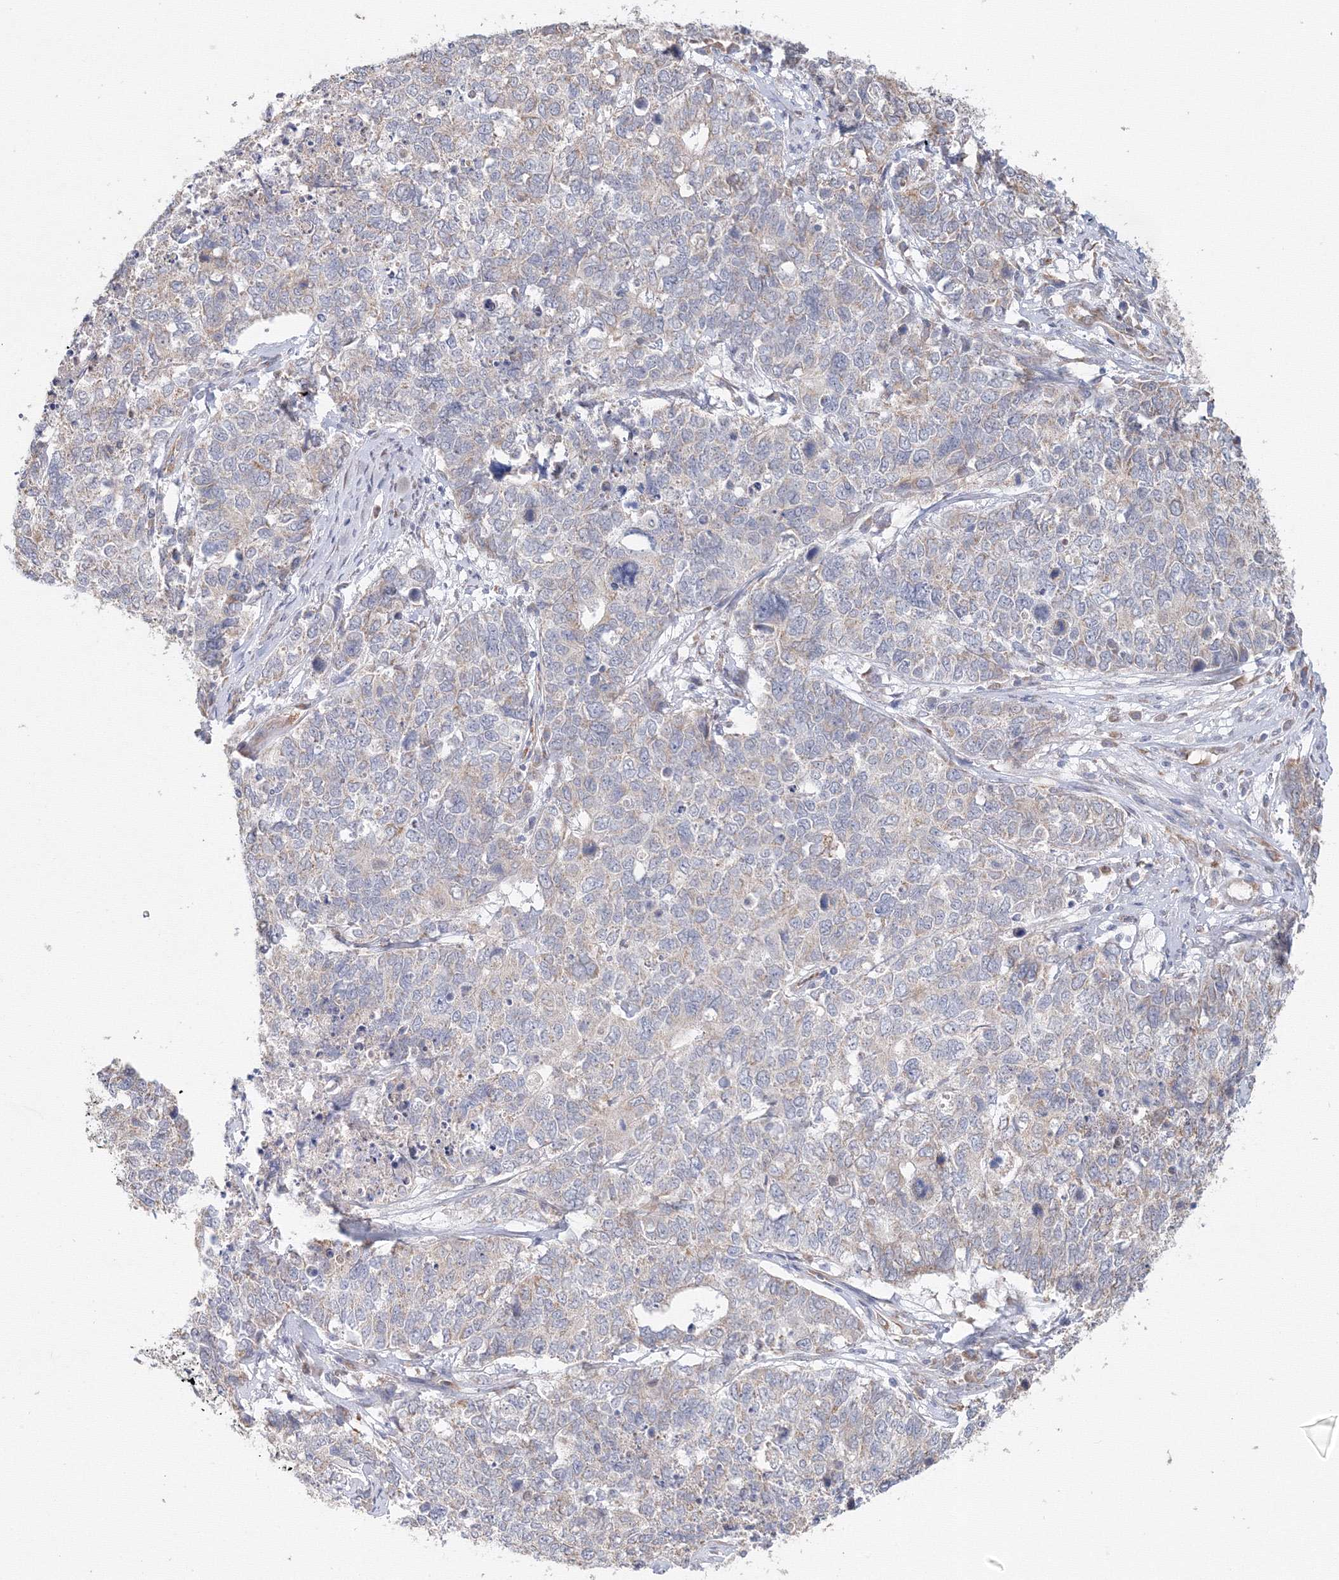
{"staining": {"intensity": "negative", "quantity": "none", "location": "none"}, "tissue": "cervical cancer", "cell_type": "Tumor cells", "image_type": "cancer", "snomed": [{"axis": "morphology", "description": "Squamous cell carcinoma, NOS"}, {"axis": "topography", "description": "Cervix"}], "caption": "Photomicrograph shows no protein staining in tumor cells of cervical cancer tissue.", "gene": "DHRS12", "patient": {"sex": "female", "age": 63}}